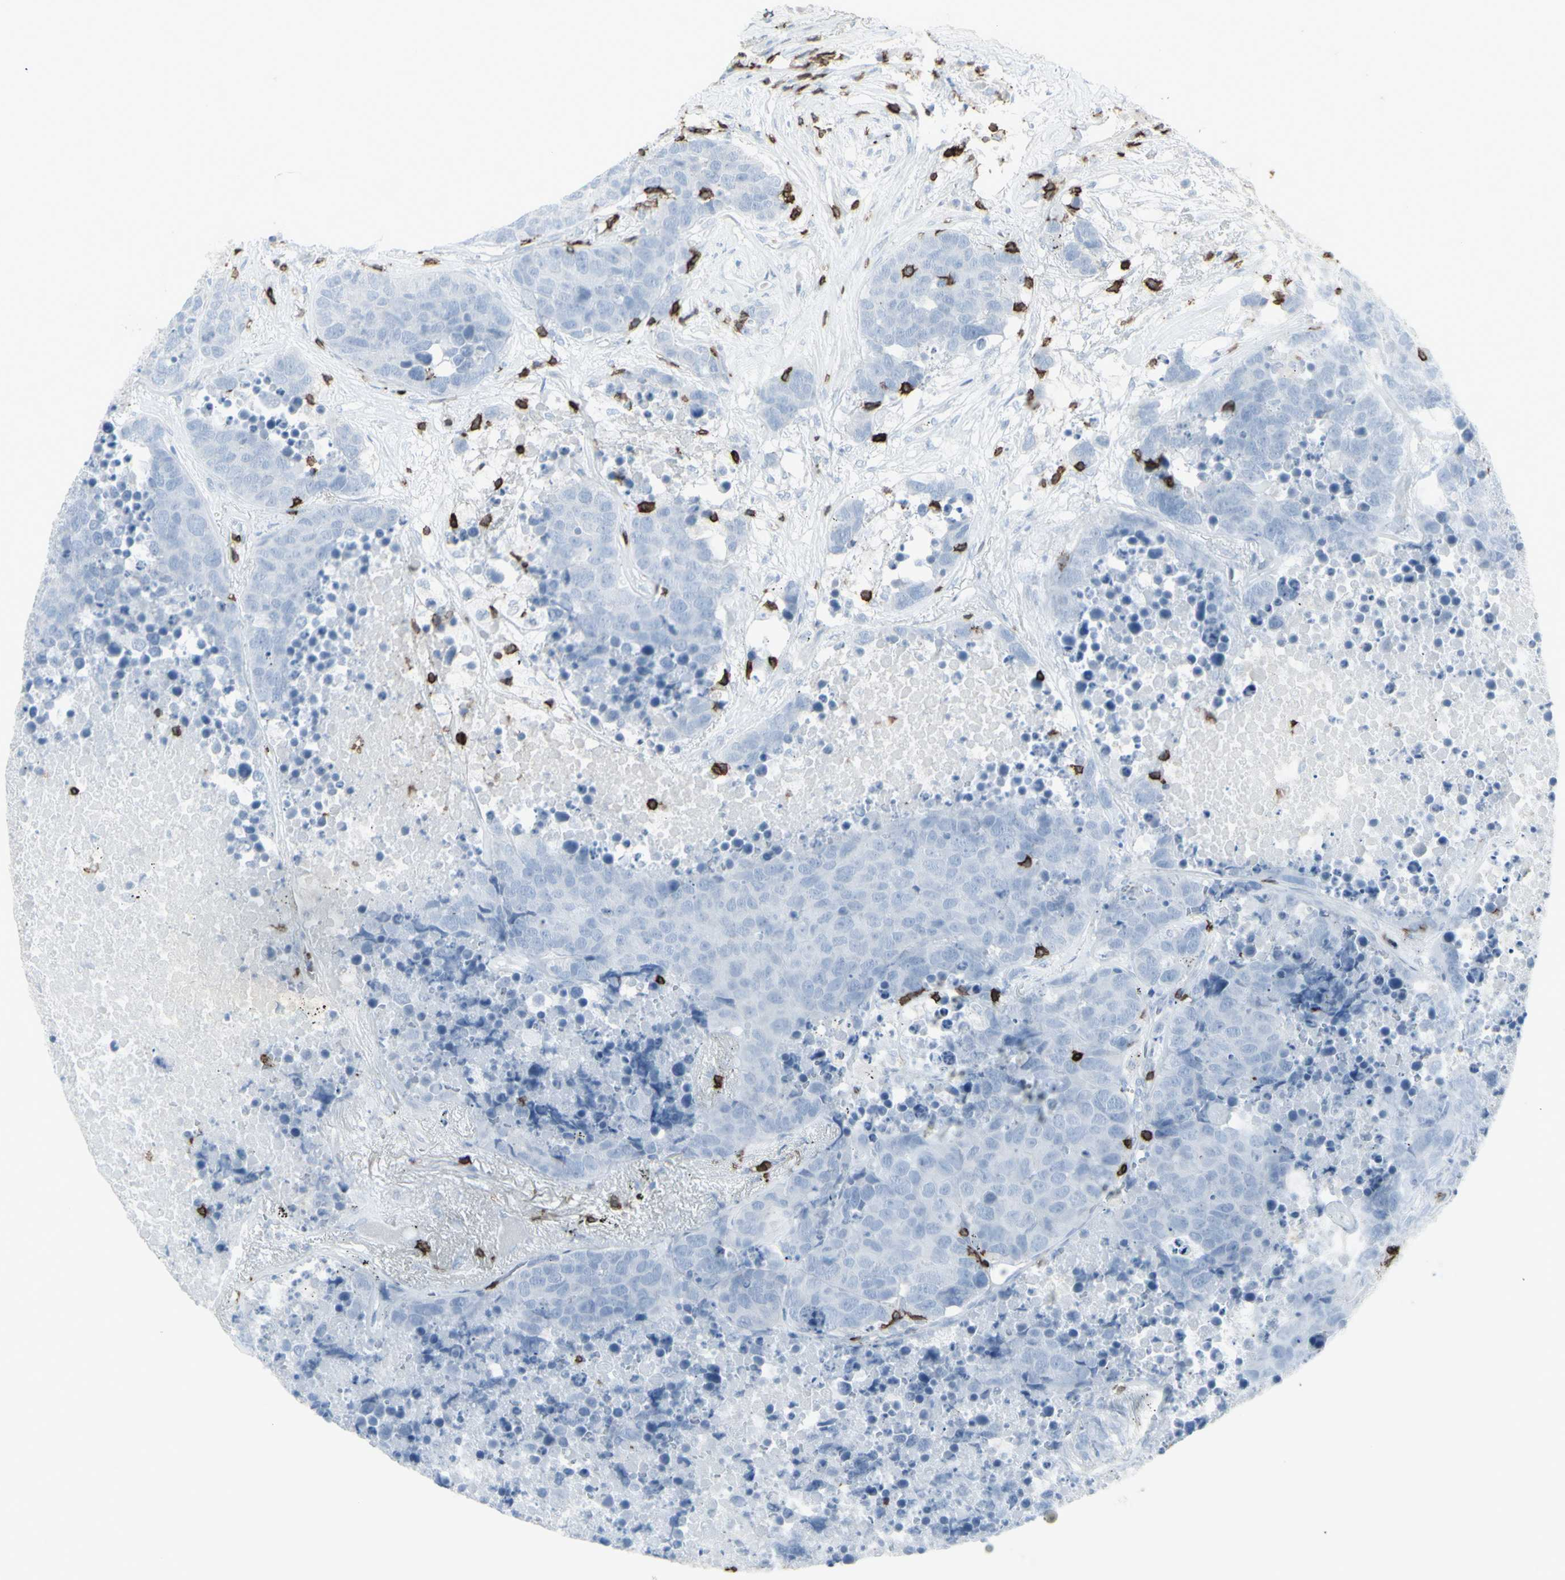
{"staining": {"intensity": "negative", "quantity": "none", "location": "none"}, "tissue": "carcinoid", "cell_type": "Tumor cells", "image_type": "cancer", "snomed": [{"axis": "morphology", "description": "Carcinoid, malignant, NOS"}, {"axis": "topography", "description": "Lung"}], "caption": "Histopathology image shows no significant protein positivity in tumor cells of malignant carcinoid.", "gene": "CD247", "patient": {"sex": "male", "age": 60}}